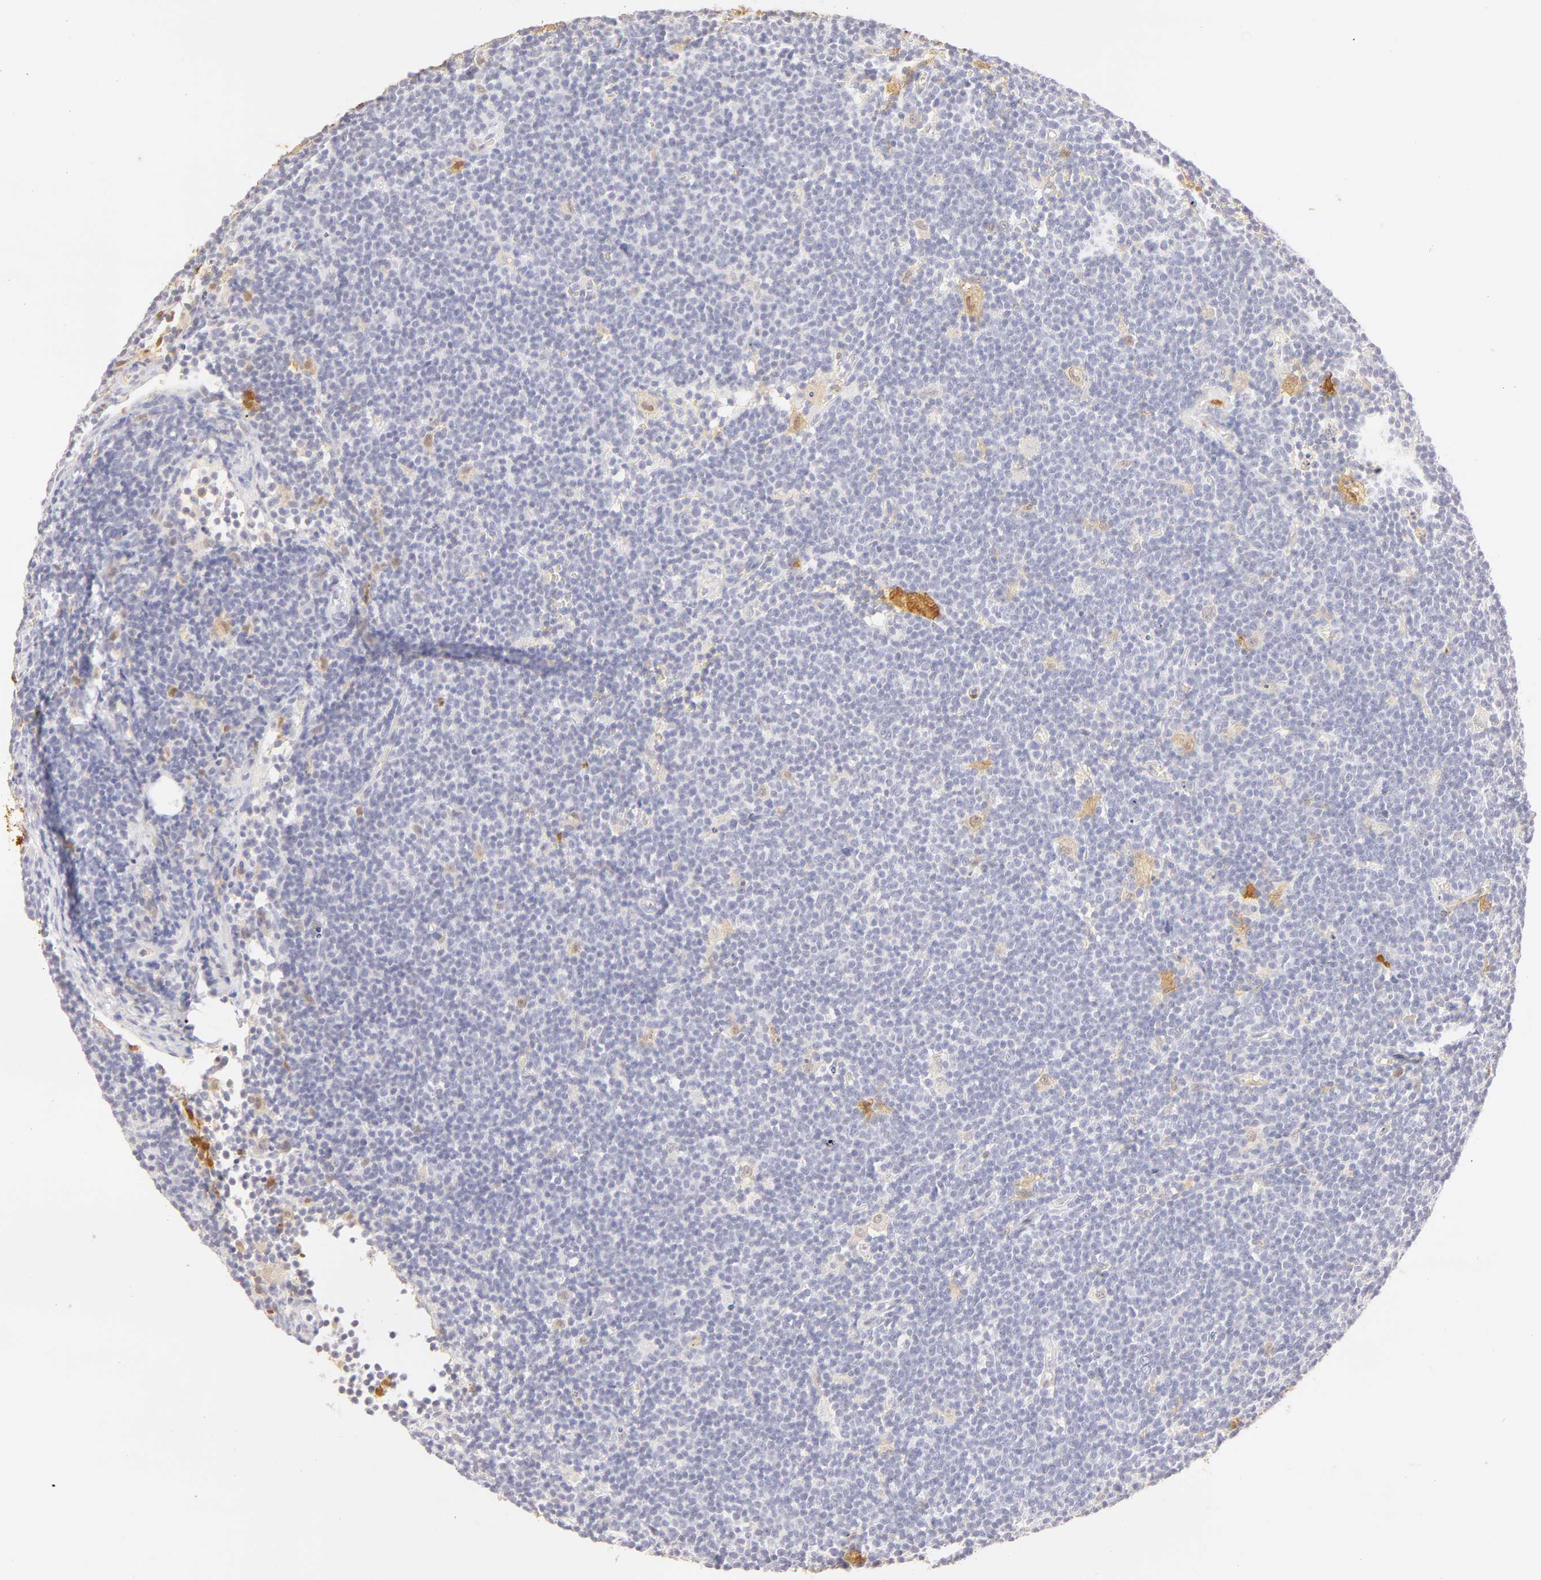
{"staining": {"intensity": "negative", "quantity": "none", "location": "none"}, "tissue": "lymphoma", "cell_type": "Tumor cells", "image_type": "cancer", "snomed": [{"axis": "morphology", "description": "Malignant lymphoma, non-Hodgkin's type, Low grade"}, {"axis": "topography", "description": "Lymph node"}], "caption": "High power microscopy image of an IHC image of malignant lymphoma, non-Hodgkin's type (low-grade), revealing no significant positivity in tumor cells.", "gene": "CA2", "patient": {"sex": "male", "age": 65}}